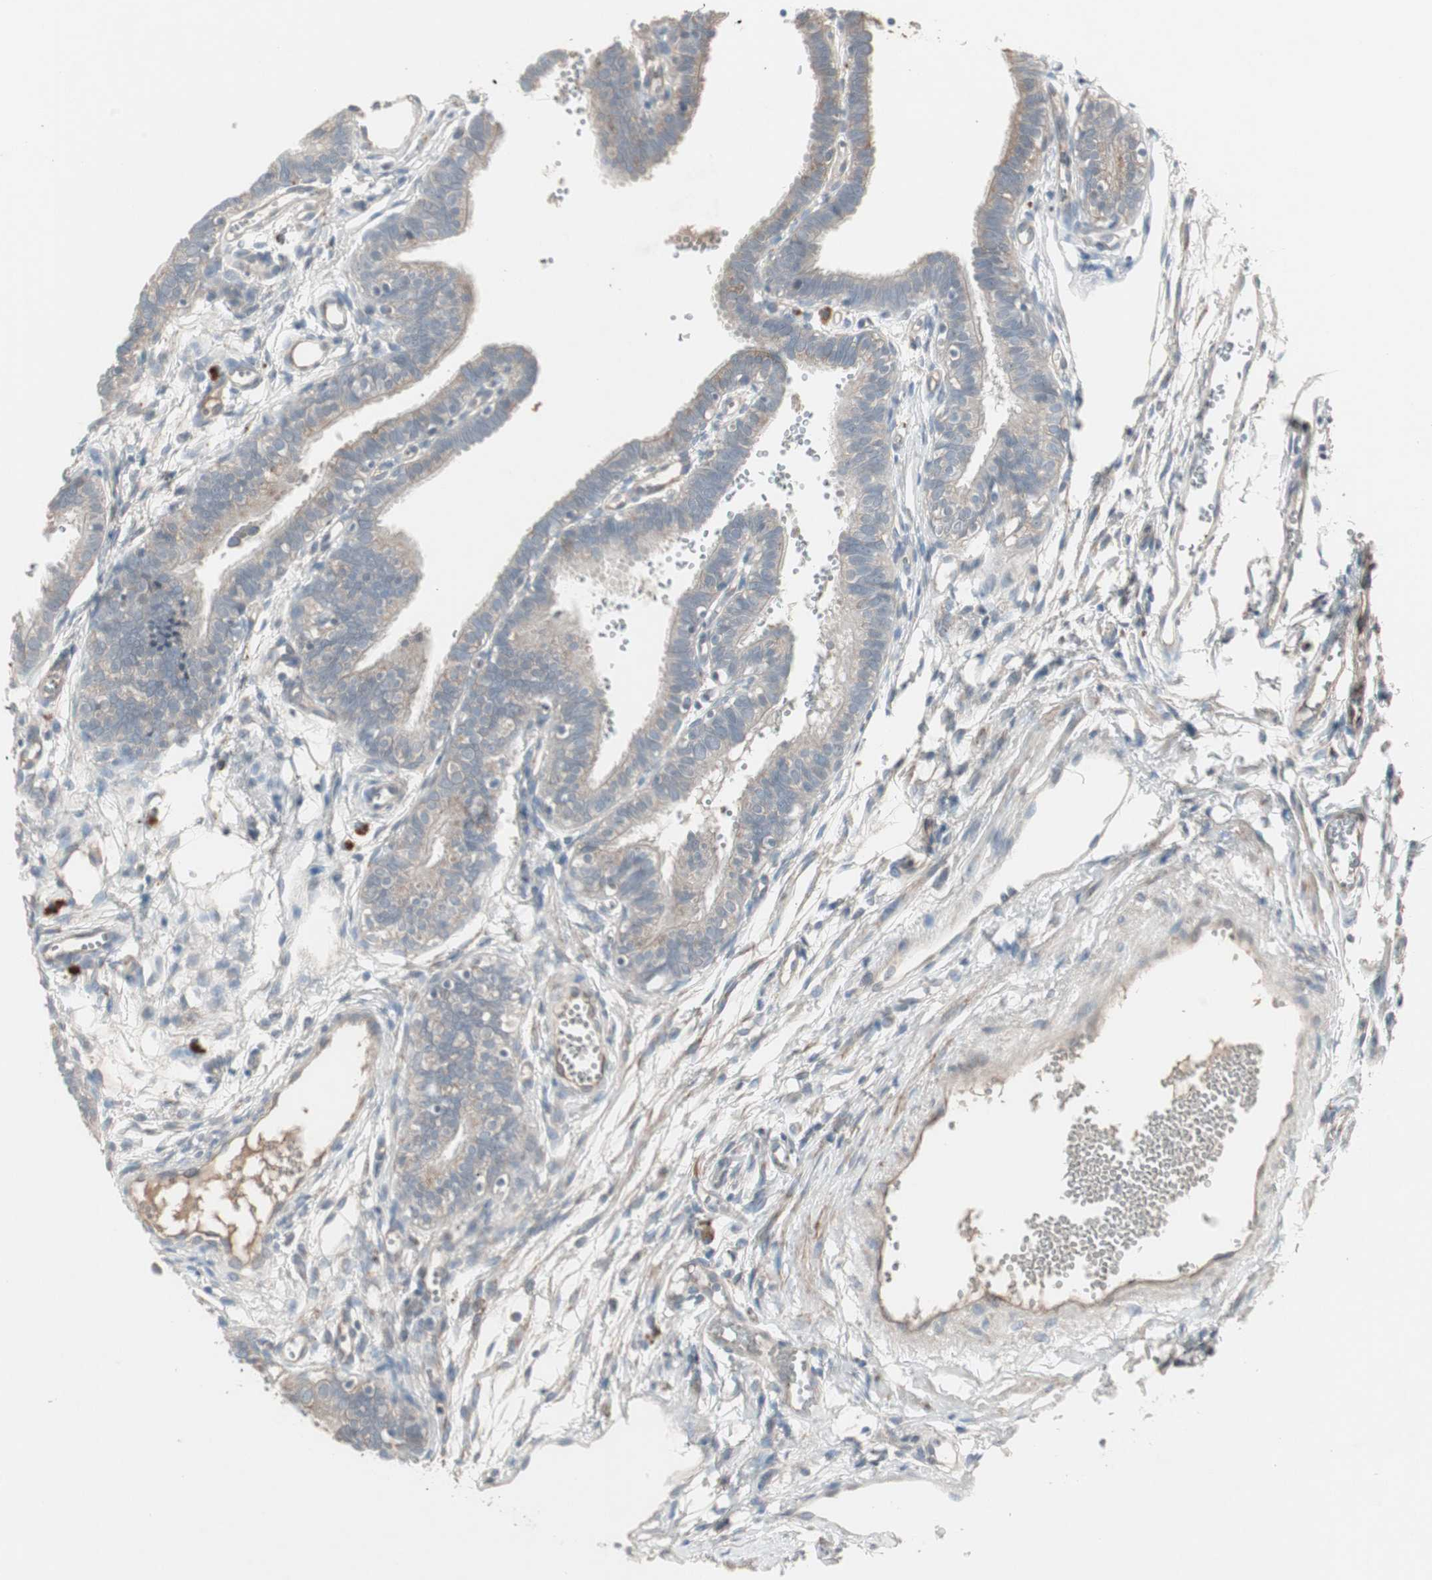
{"staining": {"intensity": "moderate", "quantity": ">75%", "location": "cytoplasmic/membranous"}, "tissue": "fallopian tube", "cell_type": "Glandular cells", "image_type": "normal", "snomed": [{"axis": "morphology", "description": "Normal tissue, NOS"}, {"axis": "topography", "description": "Fallopian tube"}, {"axis": "topography", "description": "Placenta"}], "caption": "An IHC photomicrograph of benign tissue is shown. Protein staining in brown shows moderate cytoplasmic/membranous positivity in fallopian tube within glandular cells.", "gene": "JMJD7", "patient": {"sex": "female", "age": 34}}